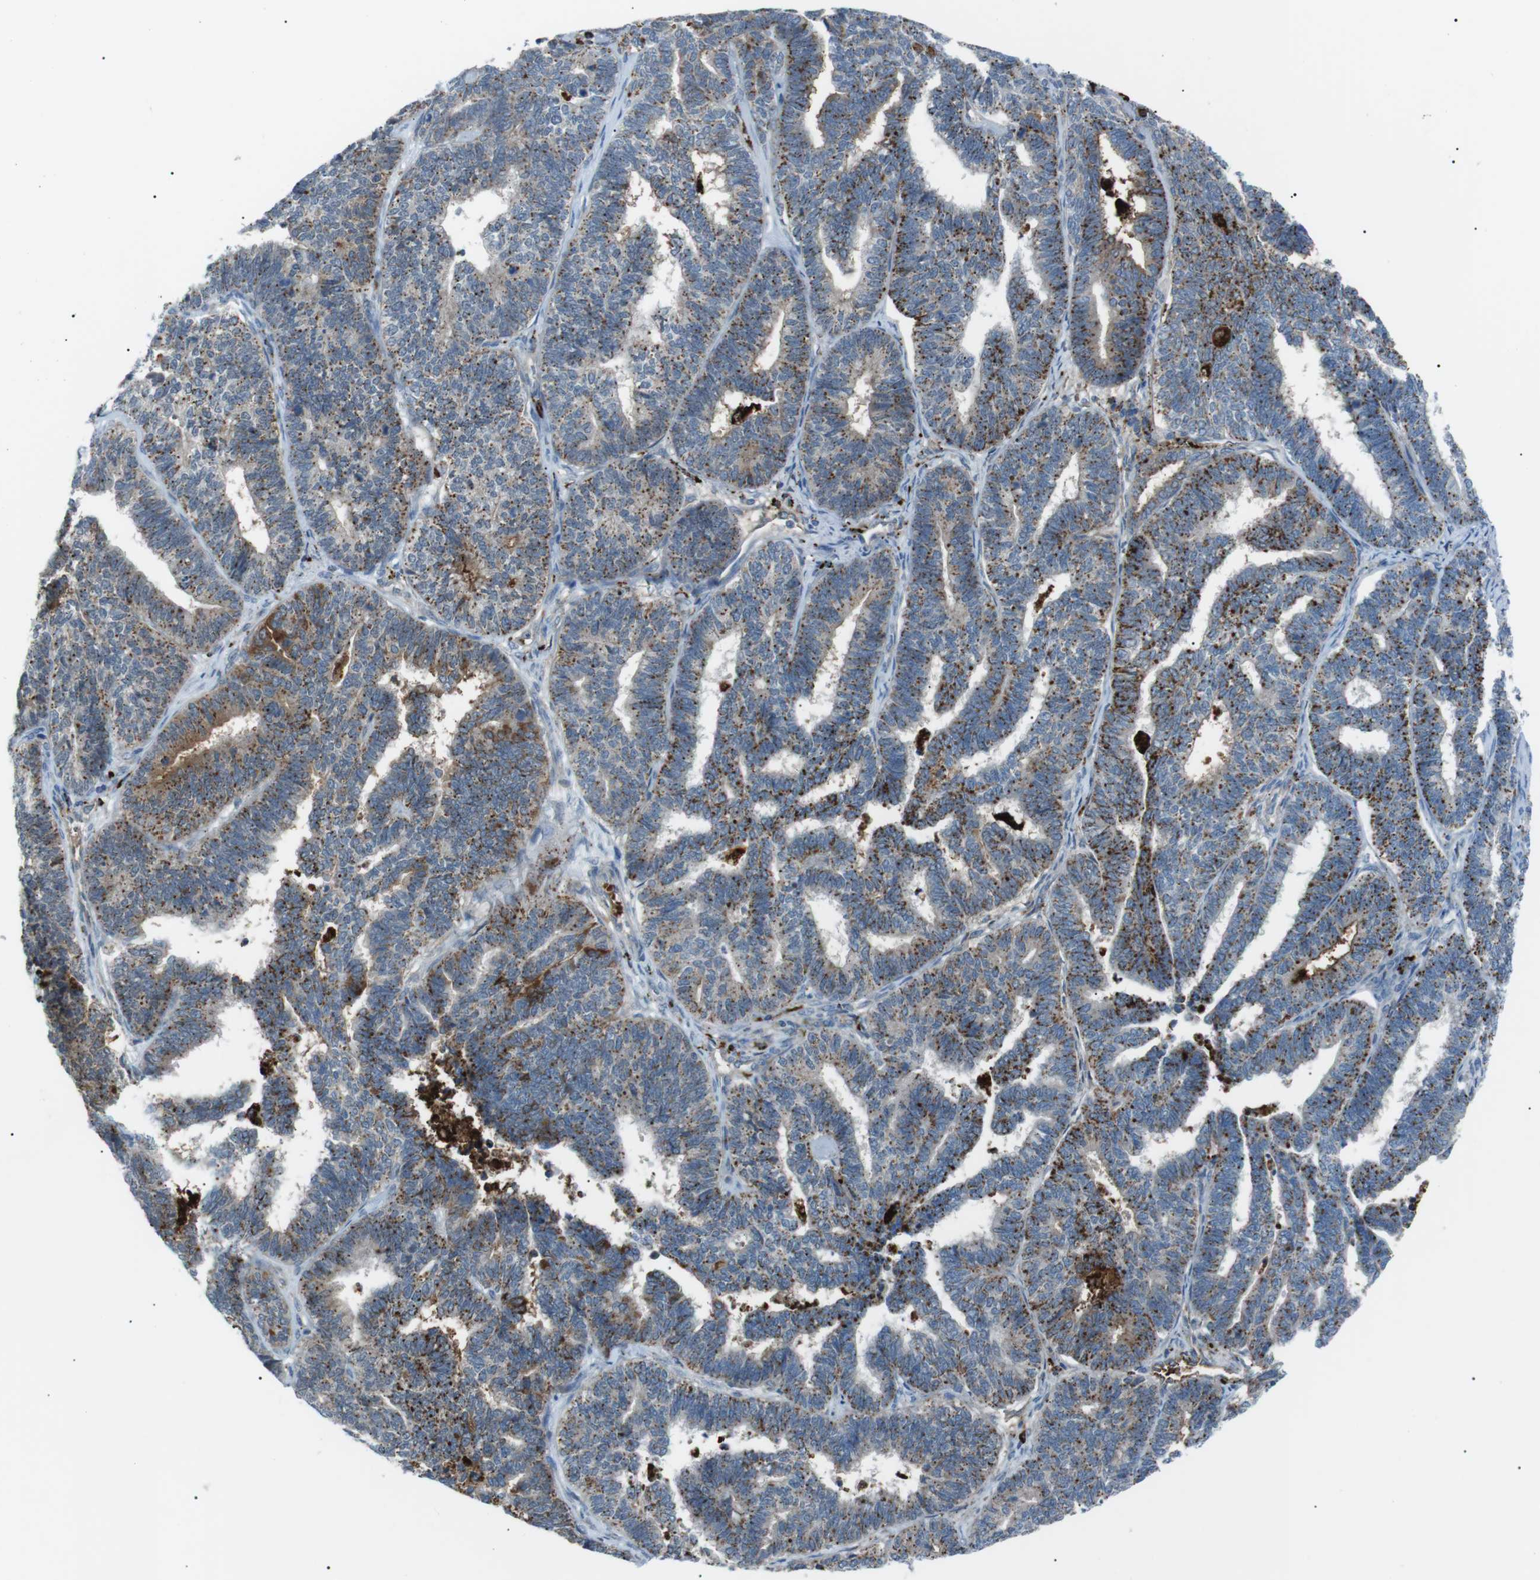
{"staining": {"intensity": "moderate", "quantity": ">75%", "location": "cytoplasmic/membranous"}, "tissue": "endometrial cancer", "cell_type": "Tumor cells", "image_type": "cancer", "snomed": [{"axis": "morphology", "description": "Adenocarcinoma, NOS"}, {"axis": "topography", "description": "Endometrium"}], "caption": "The histopathology image shows immunohistochemical staining of endometrial adenocarcinoma. There is moderate cytoplasmic/membranous positivity is present in about >75% of tumor cells. The protein is stained brown, and the nuclei are stained in blue (DAB IHC with brightfield microscopy, high magnification).", "gene": "B4GALNT2", "patient": {"sex": "female", "age": 70}}